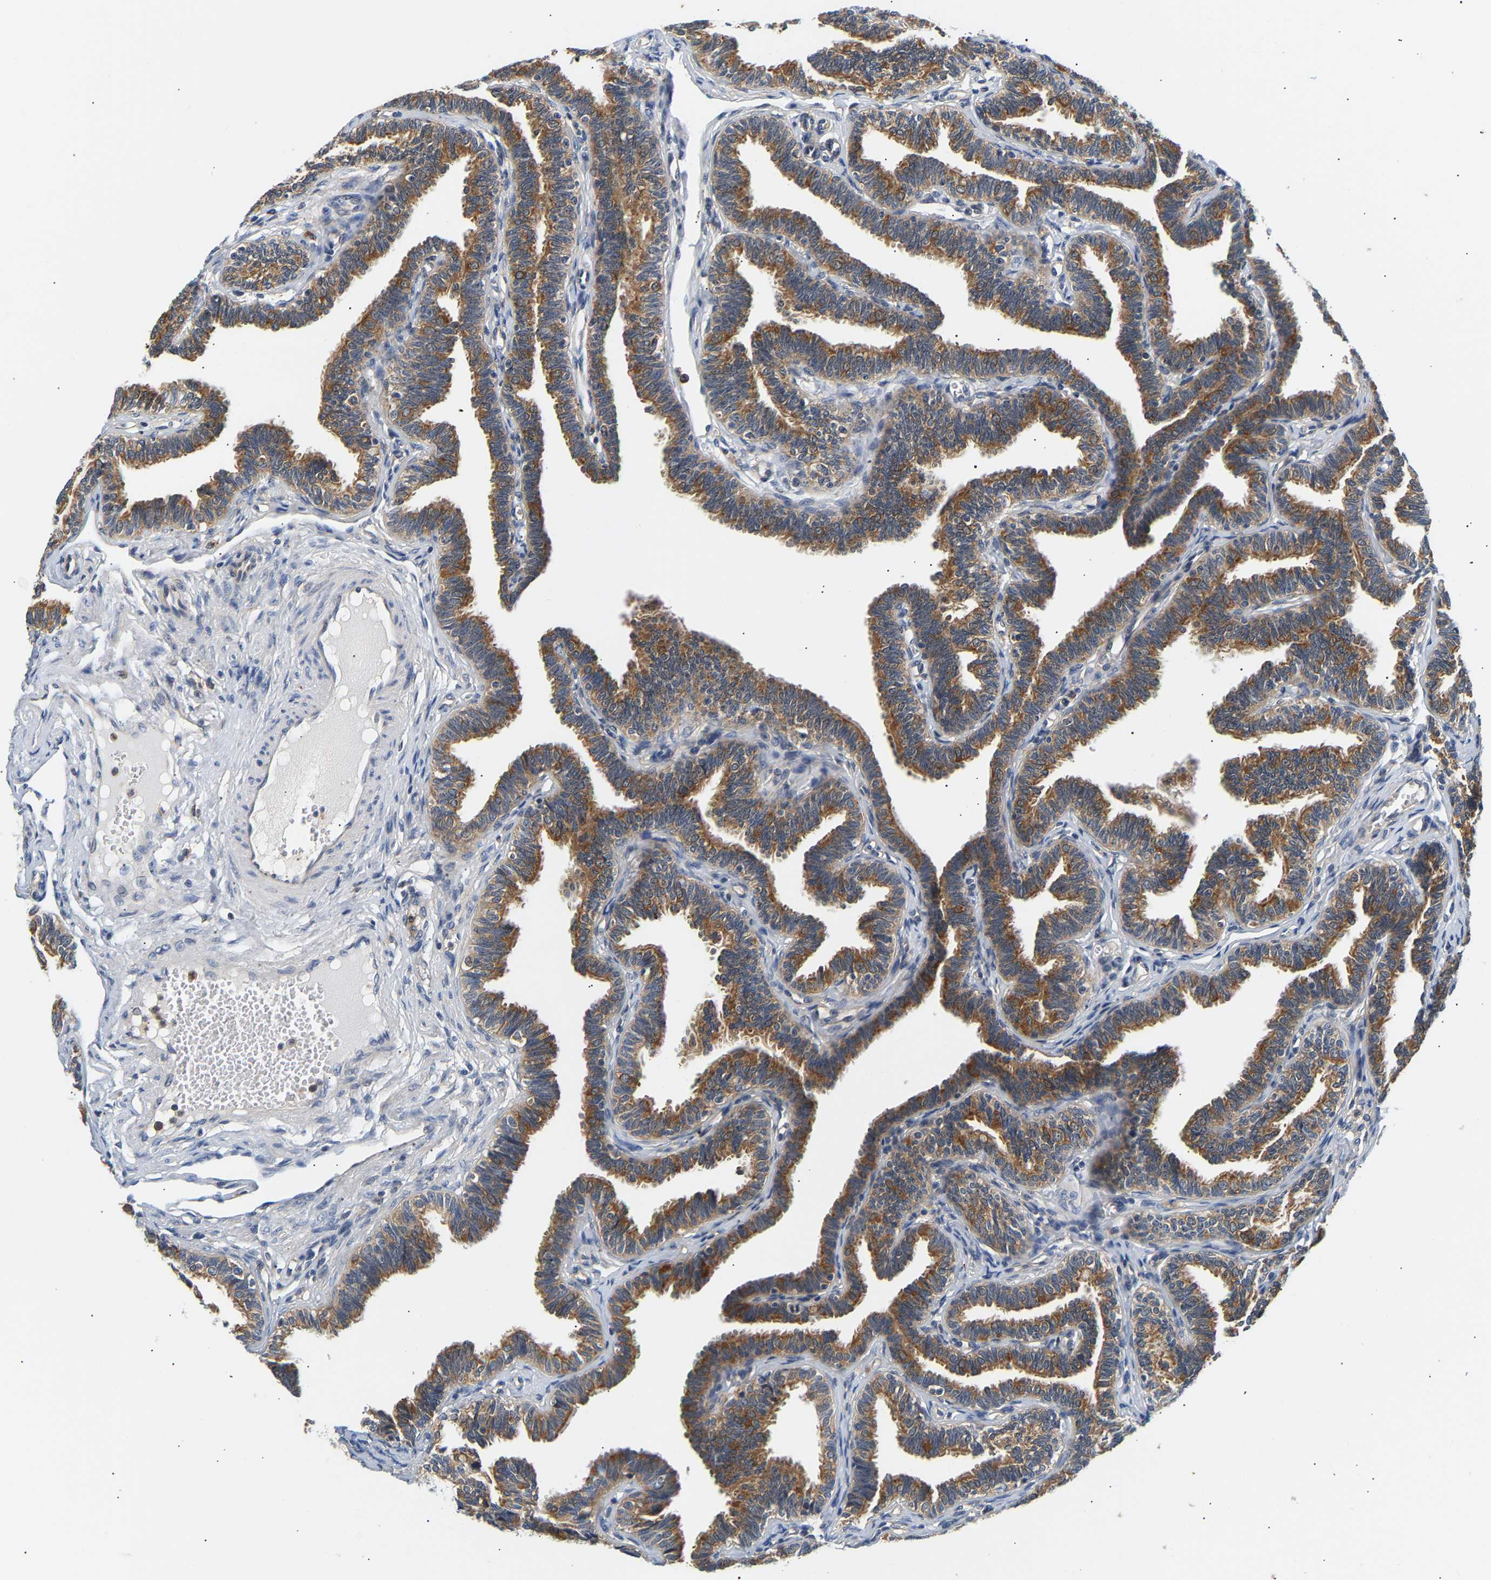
{"staining": {"intensity": "moderate", "quantity": ">75%", "location": "cytoplasmic/membranous"}, "tissue": "fallopian tube", "cell_type": "Glandular cells", "image_type": "normal", "snomed": [{"axis": "morphology", "description": "Normal tissue, NOS"}, {"axis": "topography", "description": "Fallopian tube"}, {"axis": "topography", "description": "Ovary"}], "caption": "IHC of normal fallopian tube displays medium levels of moderate cytoplasmic/membranous expression in about >75% of glandular cells. The protein is stained brown, and the nuclei are stained in blue (DAB IHC with brightfield microscopy, high magnification).", "gene": "PPID", "patient": {"sex": "female", "age": 23}}